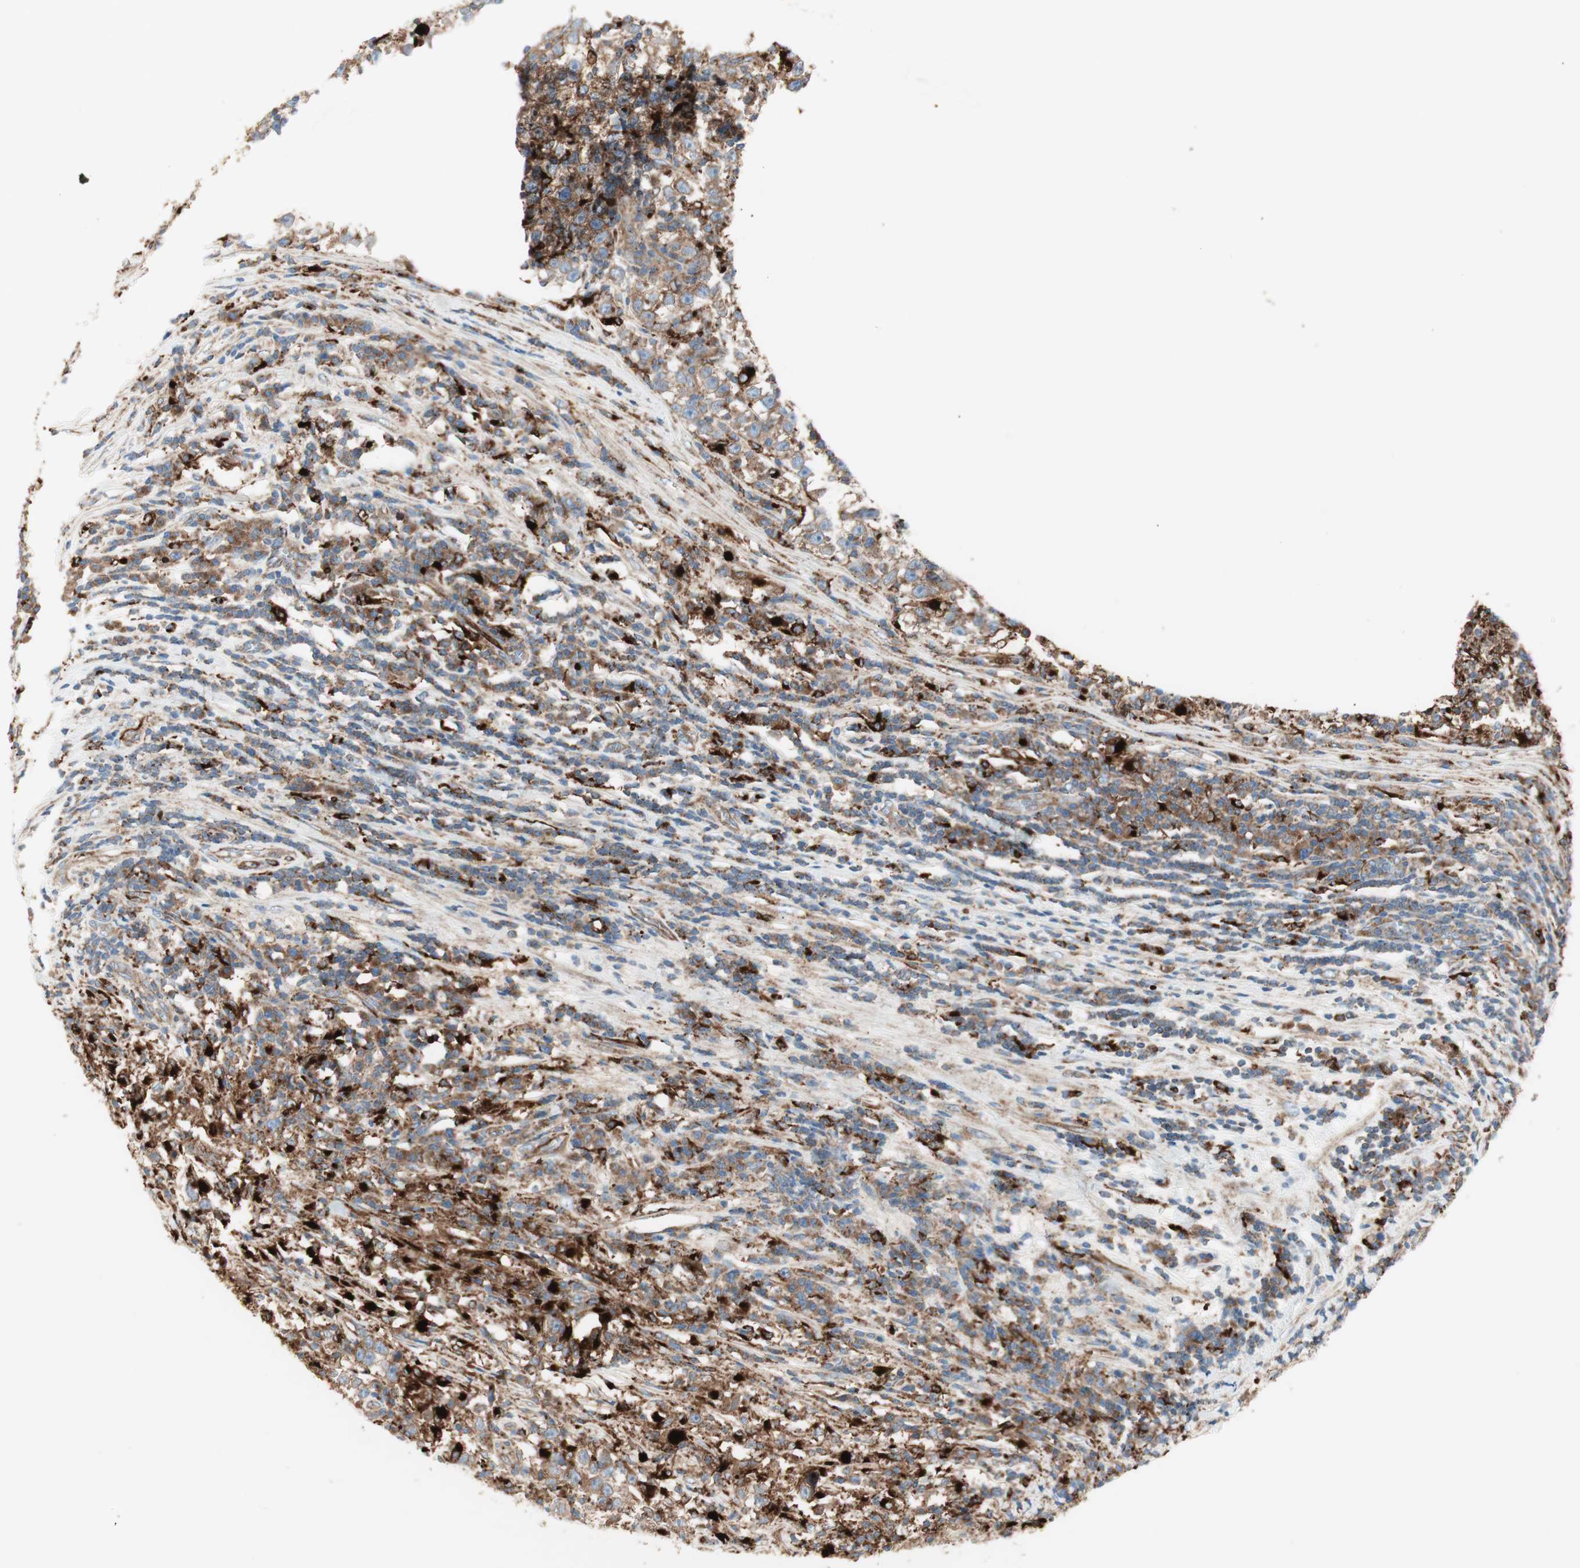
{"staining": {"intensity": "moderate", "quantity": ">75%", "location": "cytoplasmic/membranous"}, "tissue": "testis cancer", "cell_type": "Tumor cells", "image_type": "cancer", "snomed": [{"axis": "morphology", "description": "Seminoma, NOS"}, {"axis": "topography", "description": "Testis"}], "caption": "Protein expression analysis of human testis seminoma reveals moderate cytoplasmic/membranous expression in about >75% of tumor cells.", "gene": "ATP6V1G1", "patient": {"sex": "male", "age": 43}}